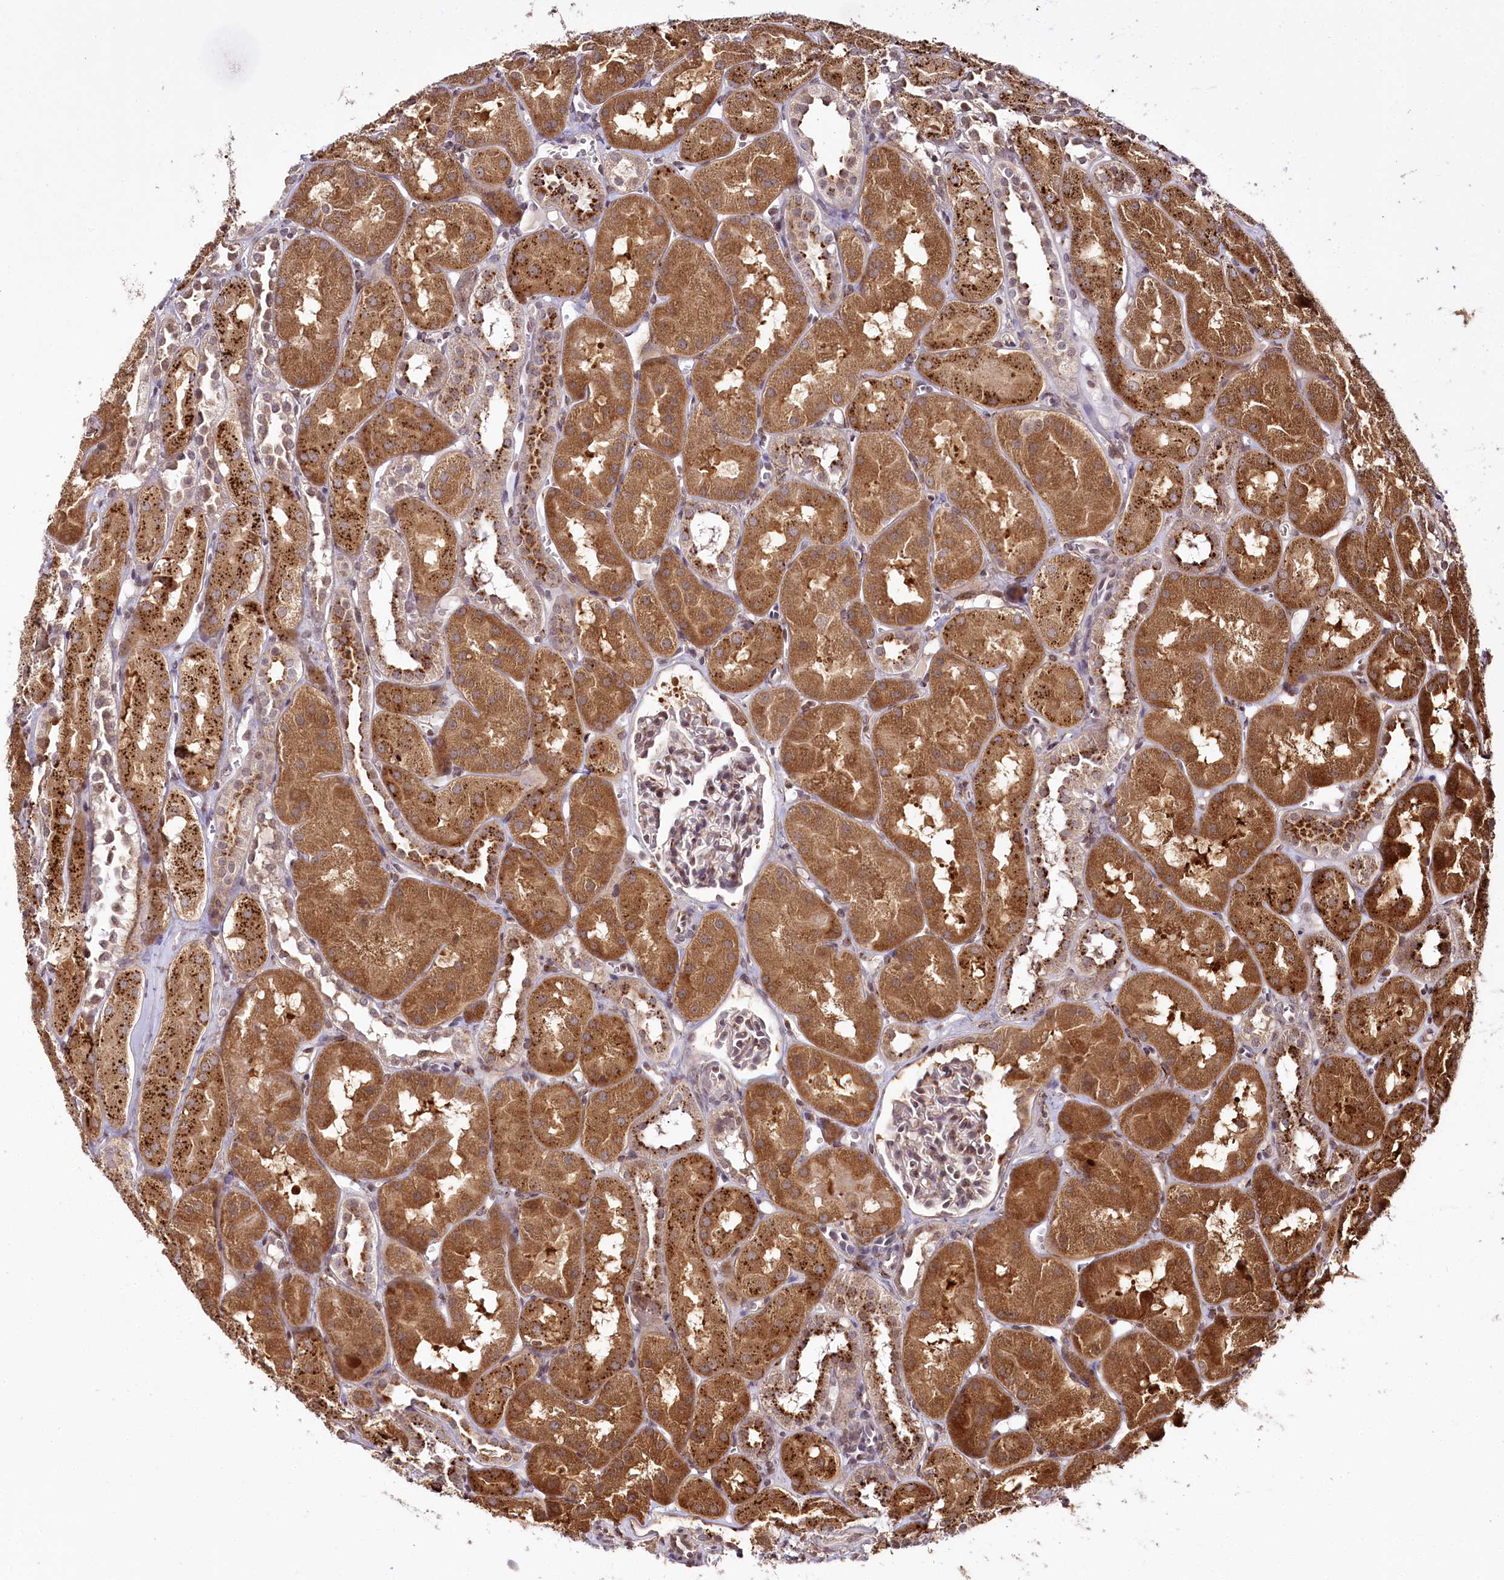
{"staining": {"intensity": "weak", "quantity": "<25%", "location": "cytoplasmic/membranous,nuclear"}, "tissue": "kidney", "cell_type": "Cells in glomeruli", "image_type": "normal", "snomed": [{"axis": "morphology", "description": "Normal tissue, NOS"}, {"axis": "topography", "description": "Kidney"}, {"axis": "topography", "description": "Urinary bladder"}], "caption": "This is an immunohistochemistry image of normal kidney. There is no expression in cells in glomeruli.", "gene": "HOXC8", "patient": {"sex": "male", "age": 16}}